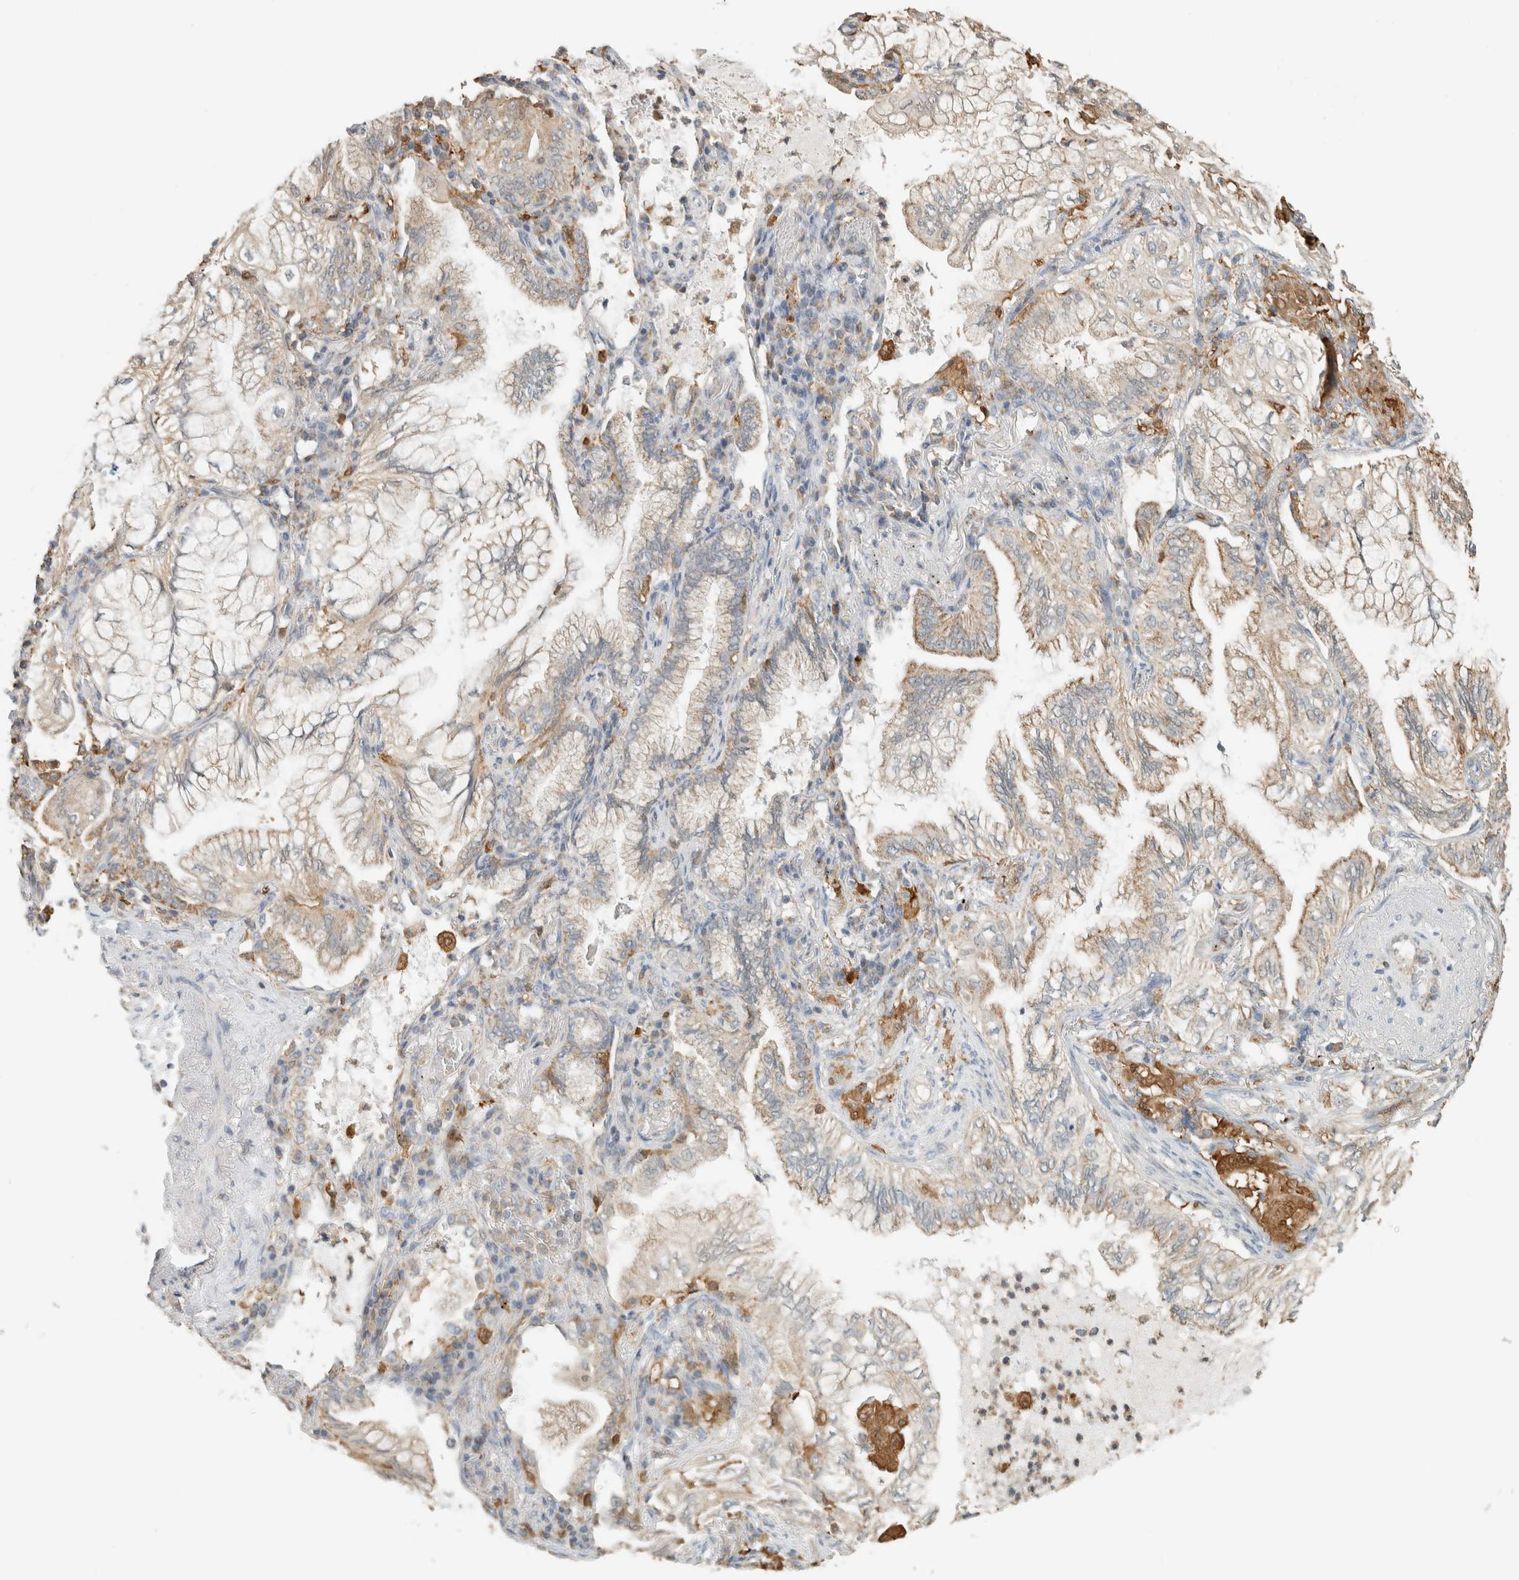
{"staining": {"intensity": "weak", "quantity": "25%-75%", "location": "cytoplasmic/membranous"}, "tissue": "lung cancer", "cell_type": "Tumor cells", "image_type": "cancer", "snomed": [{"axis": "morphology", "description": "Adenocarcinoma, NOS"}, {"axis": "topography", "description": "Lung"}], "caption": "Protein expression analysis of lung cancer (adenocarcinoma) demonstrates weak cytoplasmic/membranous positivity in approximately 25%-75% of tumor cells. (IHC, brightfield microscopy, high magnification).", "gene": "CAPG", "patient": {"sex": "female", "age": 70}}